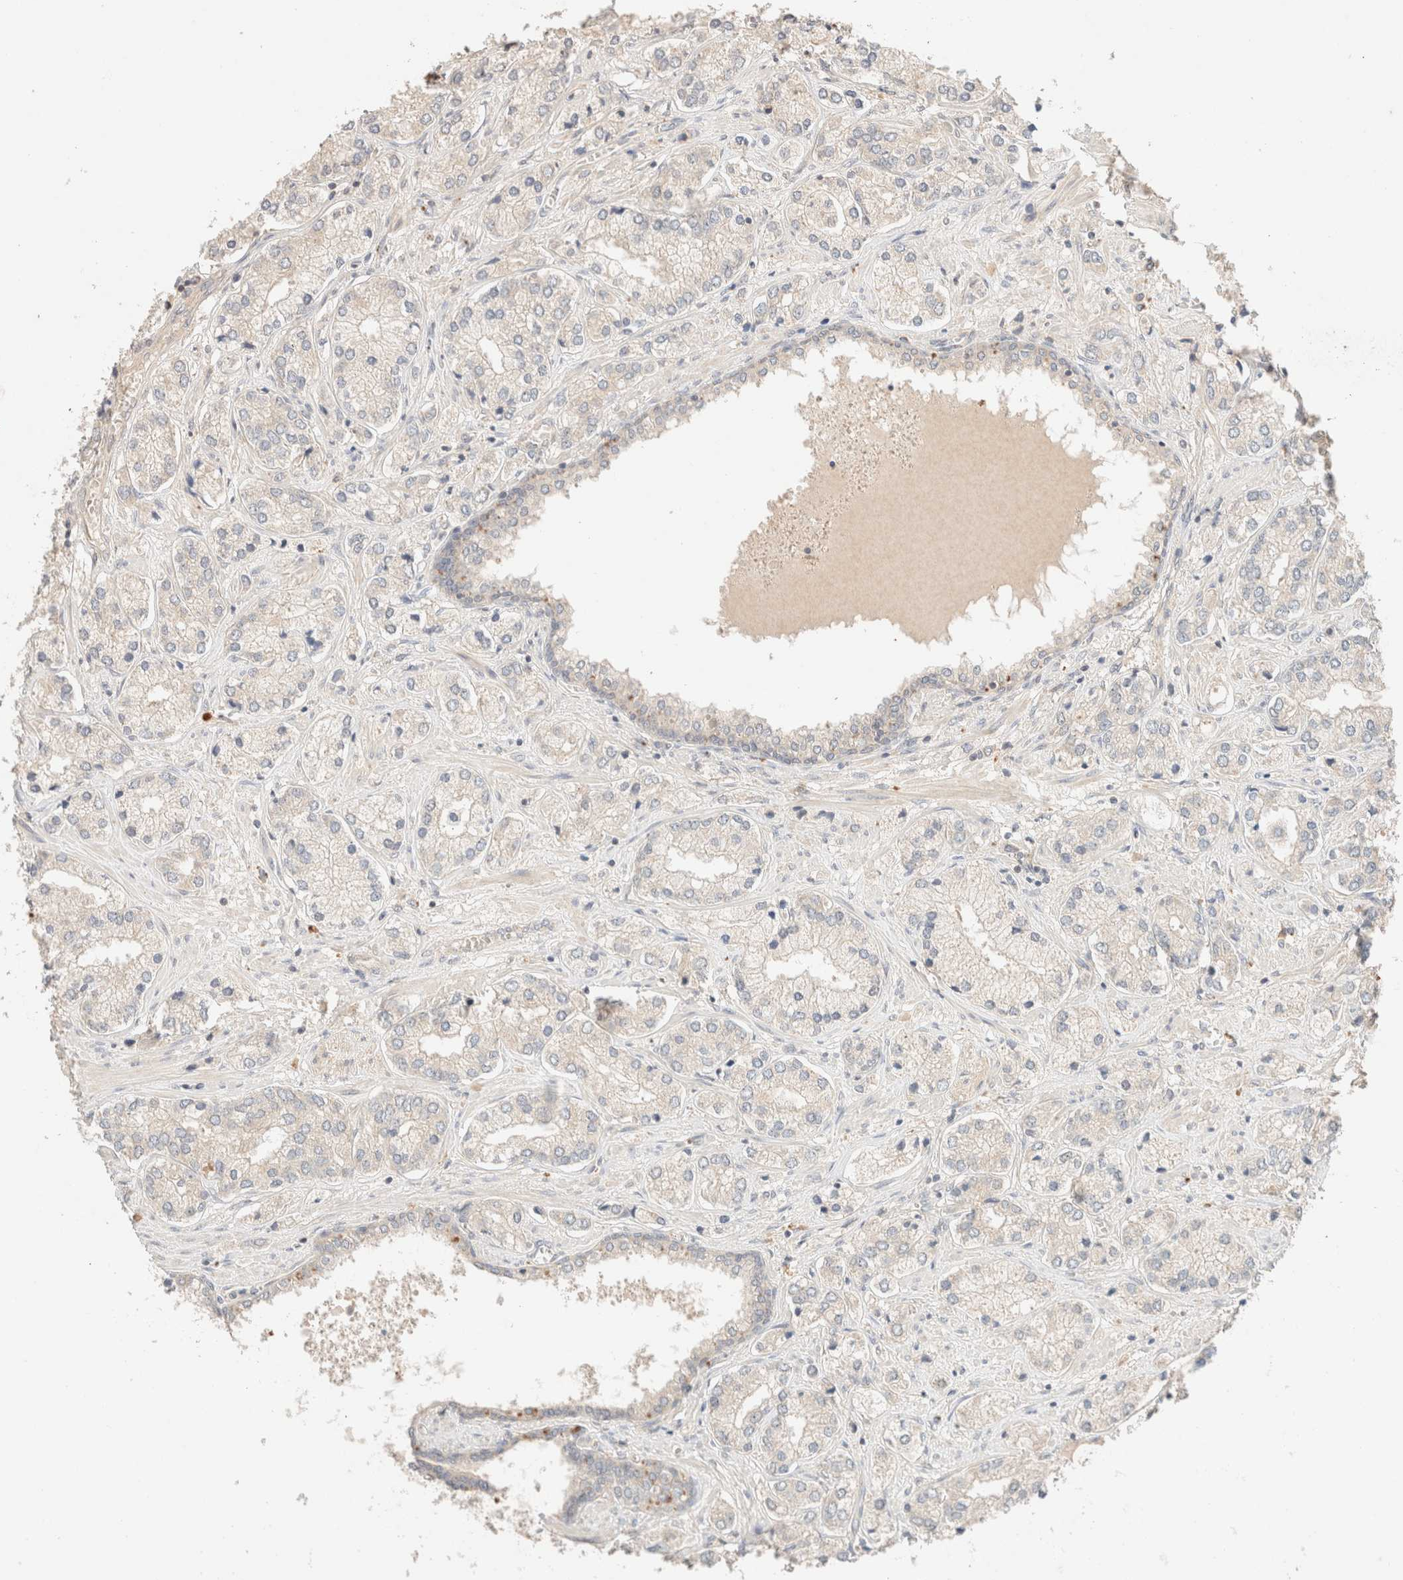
{"staining": {"intensity": "negative", "quantity": "none", "location": "none"}, "tissue": "prostate cancer", "cell_type": "Tumor cells", "image_type": "cancer", "snomed": [{"axis": "morphology", "description": "Adenocarcinoma, High grade"}, {"axis": "topography", "description": "Prostate"}], "caption": "The immunohistochemistry photomicrograph has no significant positivity in tumor cells of prostate cancer tissue.", "gene": "SARM1", "patient": {"sex": "male", "age": 66}}